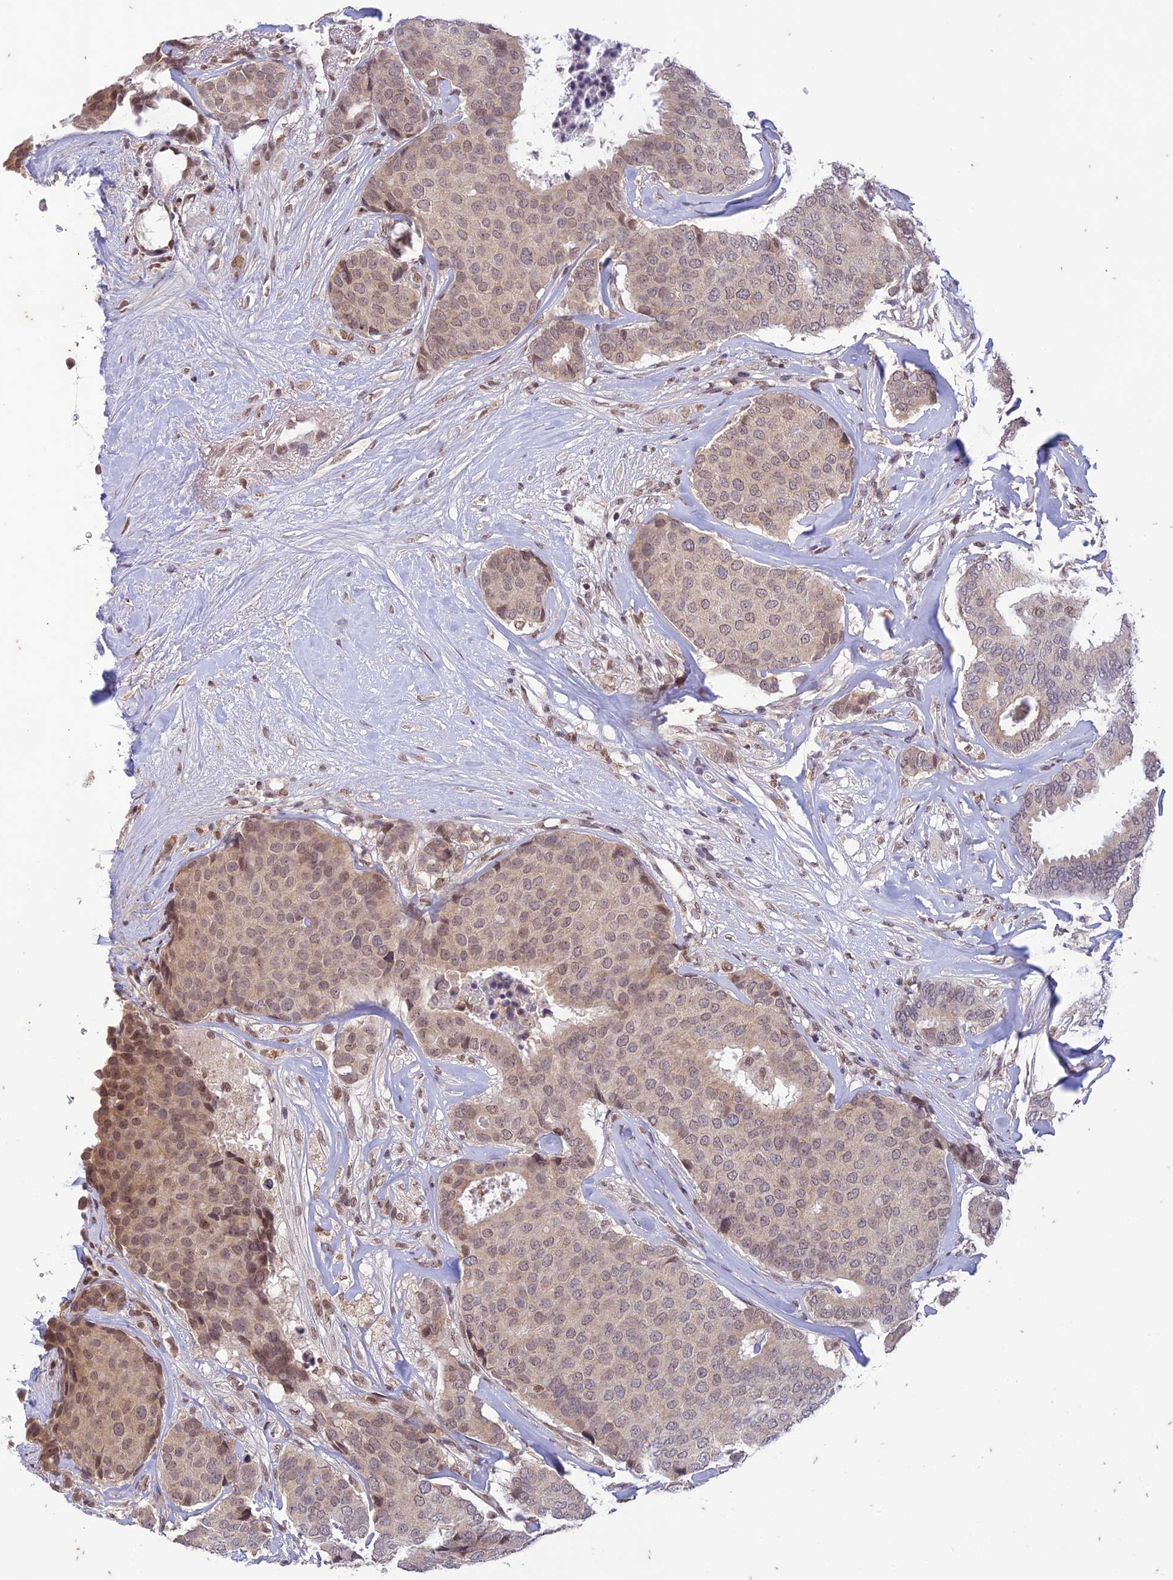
{"staining": {"intensity": "moderate", "quantity": "<25%", "location": "nuclear"}, "tissue": "breast cancer", "cell_type": "Tumor cells", "image_type": "cancer", "snomed": [{"axis": "morphology", "description": "Duct carcinoma"}, {"axis": "topography", "description": "Breast"}], "caption": "A brown stain shows moderate nuclear expression of a protein in human breast intraductal carcinoma tumor cells. Nuclei are stained in blue.", "gene": "POP4", "patient": {"sex": "female", "age": 75}}